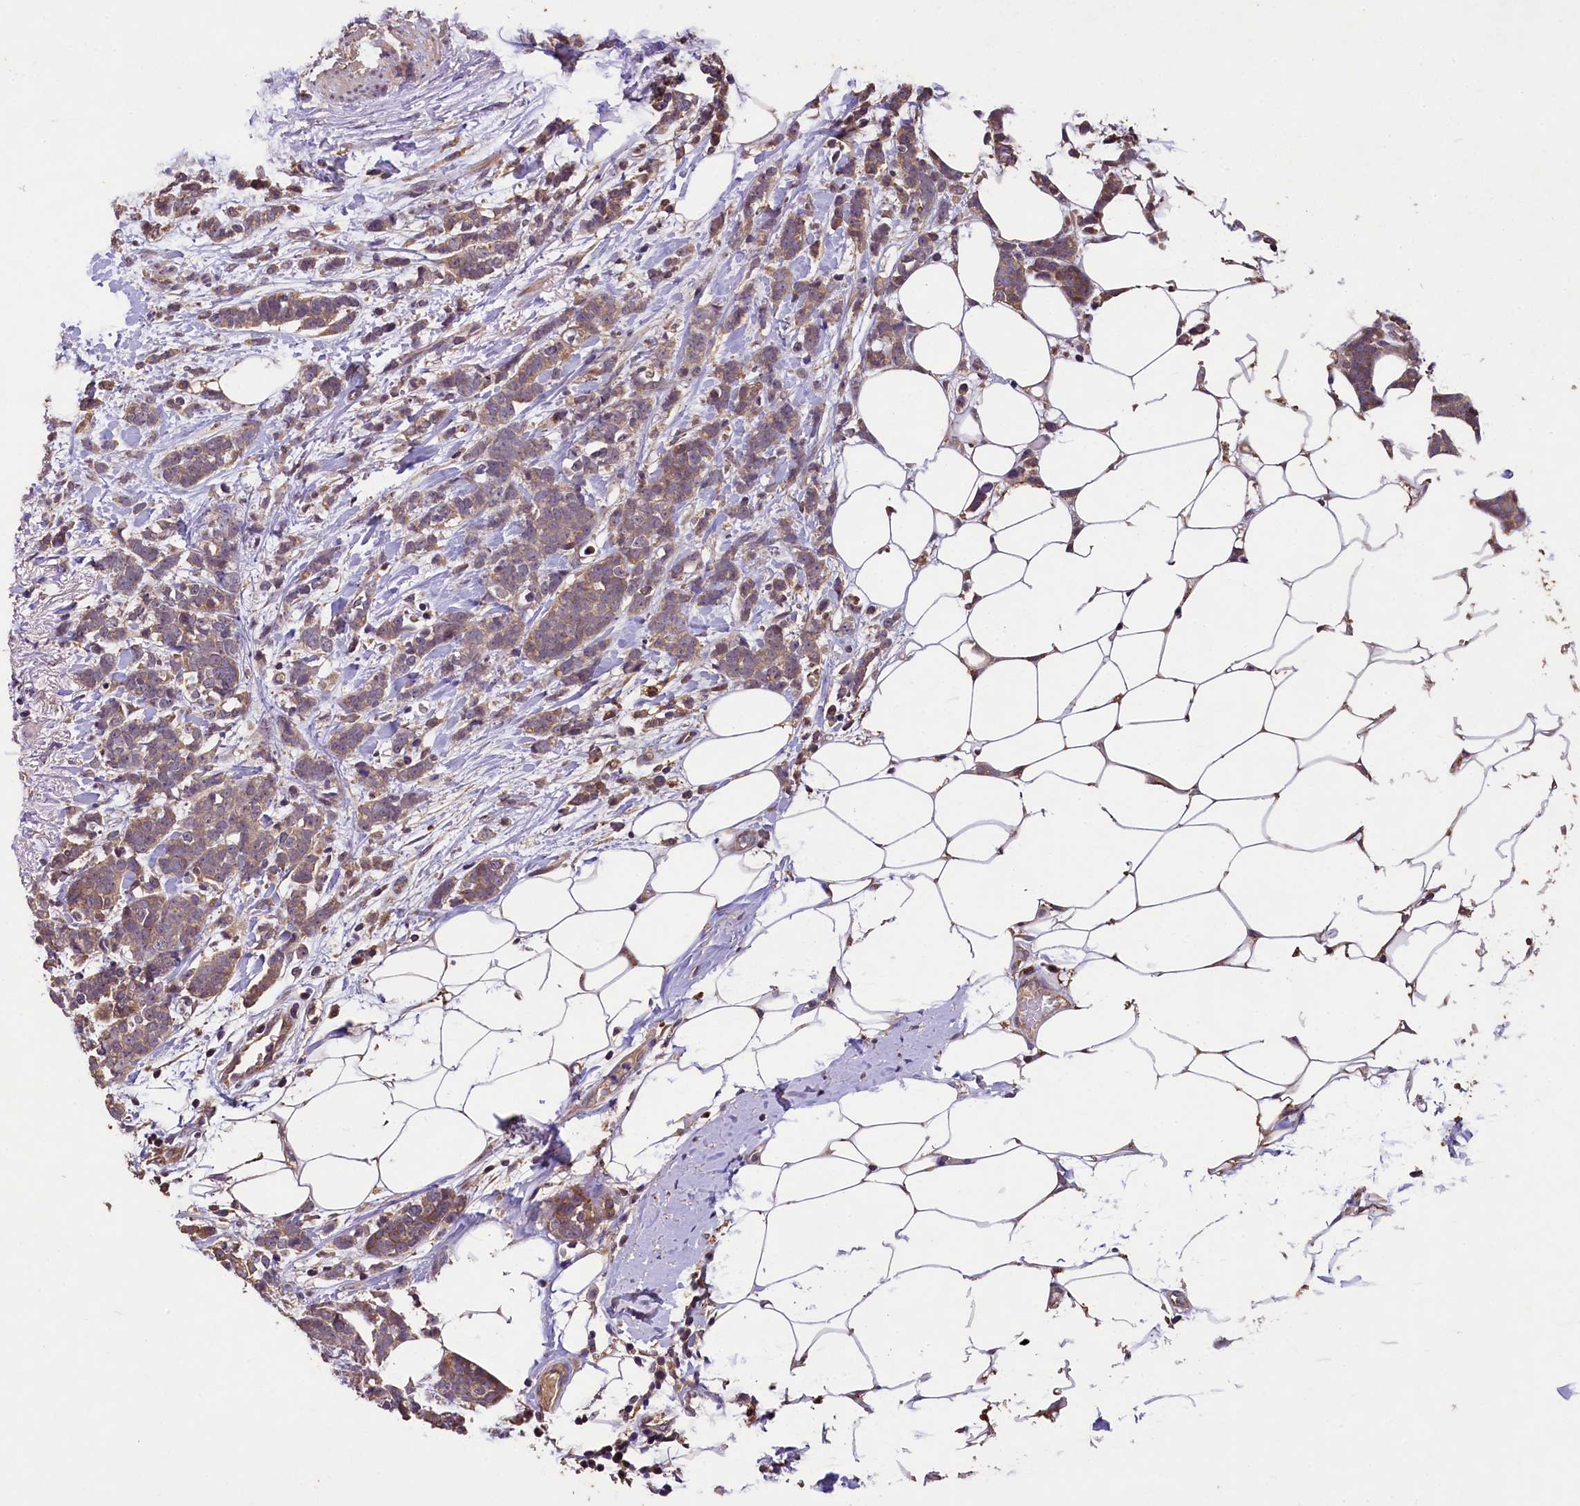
{"staining": {"intensity": "moderate", "quantity": ">75%", "location": "cytoplasmic/membranous"}, "tissue": "breast cancer", "cell_type": "Tumor cells", "image_type": "cancer", "snomed": [{"axis": "morphology", "description": "Lobular carcinoma"}, {"axis": "topography", "description": "Breast"}], "caption": "A high-resolution image shows IHC staining of breast cancer, which shows moderate cytoplasmic/membranous positivity in about >75% of tumor cells. (Brightfield microscopy of DAB IHC at high magnification).", "gene": "PLXNB1", "patient": {"sex": "female", "age": 58}}